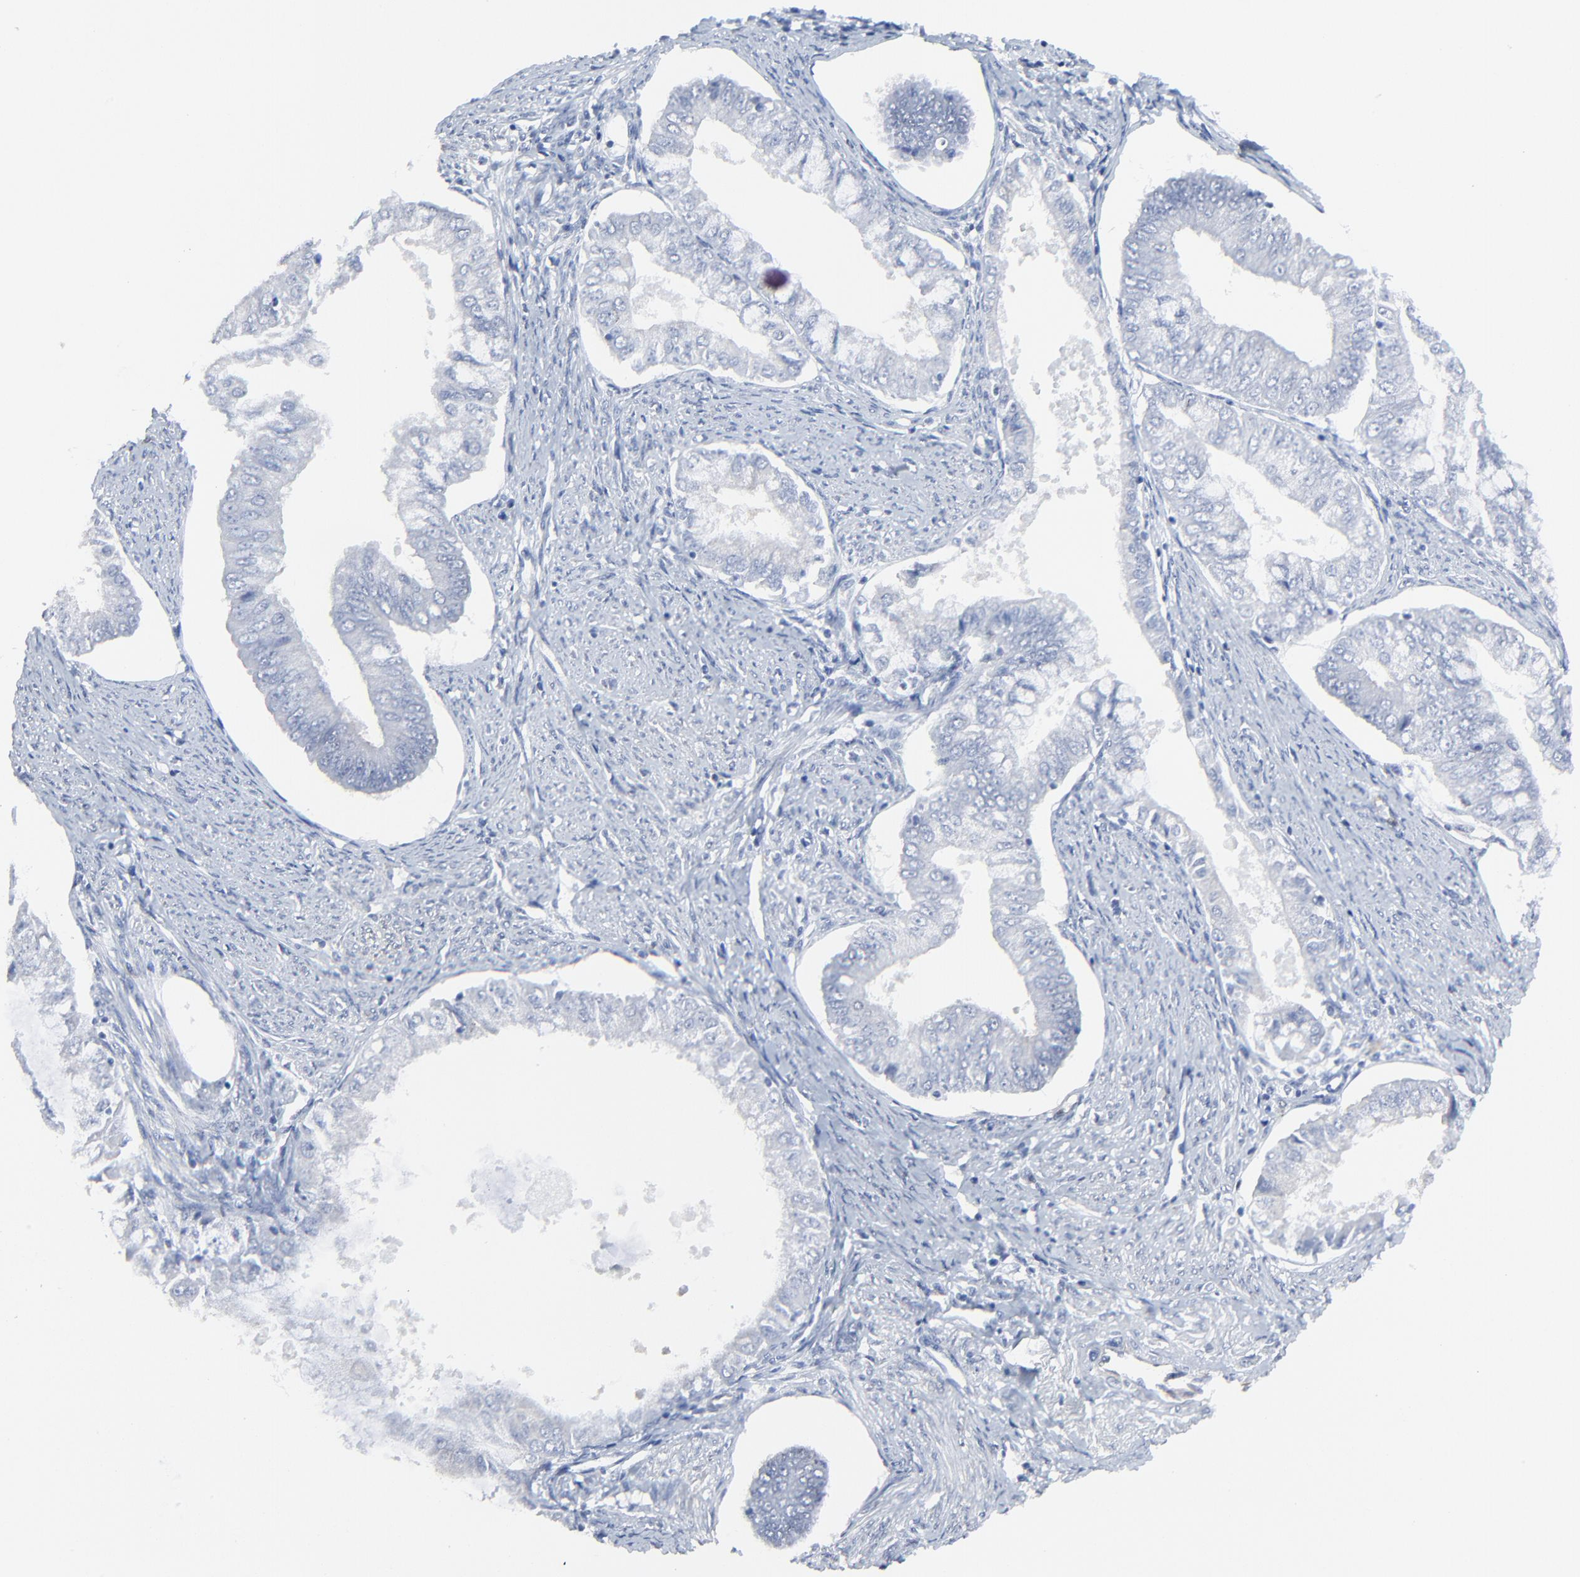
{"staining": {"intensity": "negative", "quantity": "none", "location": "none"}, "tissue": "endometrial cancer", "cell_type": "Tumor cells", "image_type": "cancer", "snomed": [{"axis": "morphology", "description": "Adenocarcinoma, NOS"}, {"axis": "topography", "description": "Endometrium"}], "caption": "Immunohistochemistry (IHC) of endometrial adenocarcinoma displays no expression in tumor cells.", "gene": "BIRC3", "patient": {"sex": "female", "age": 76}}